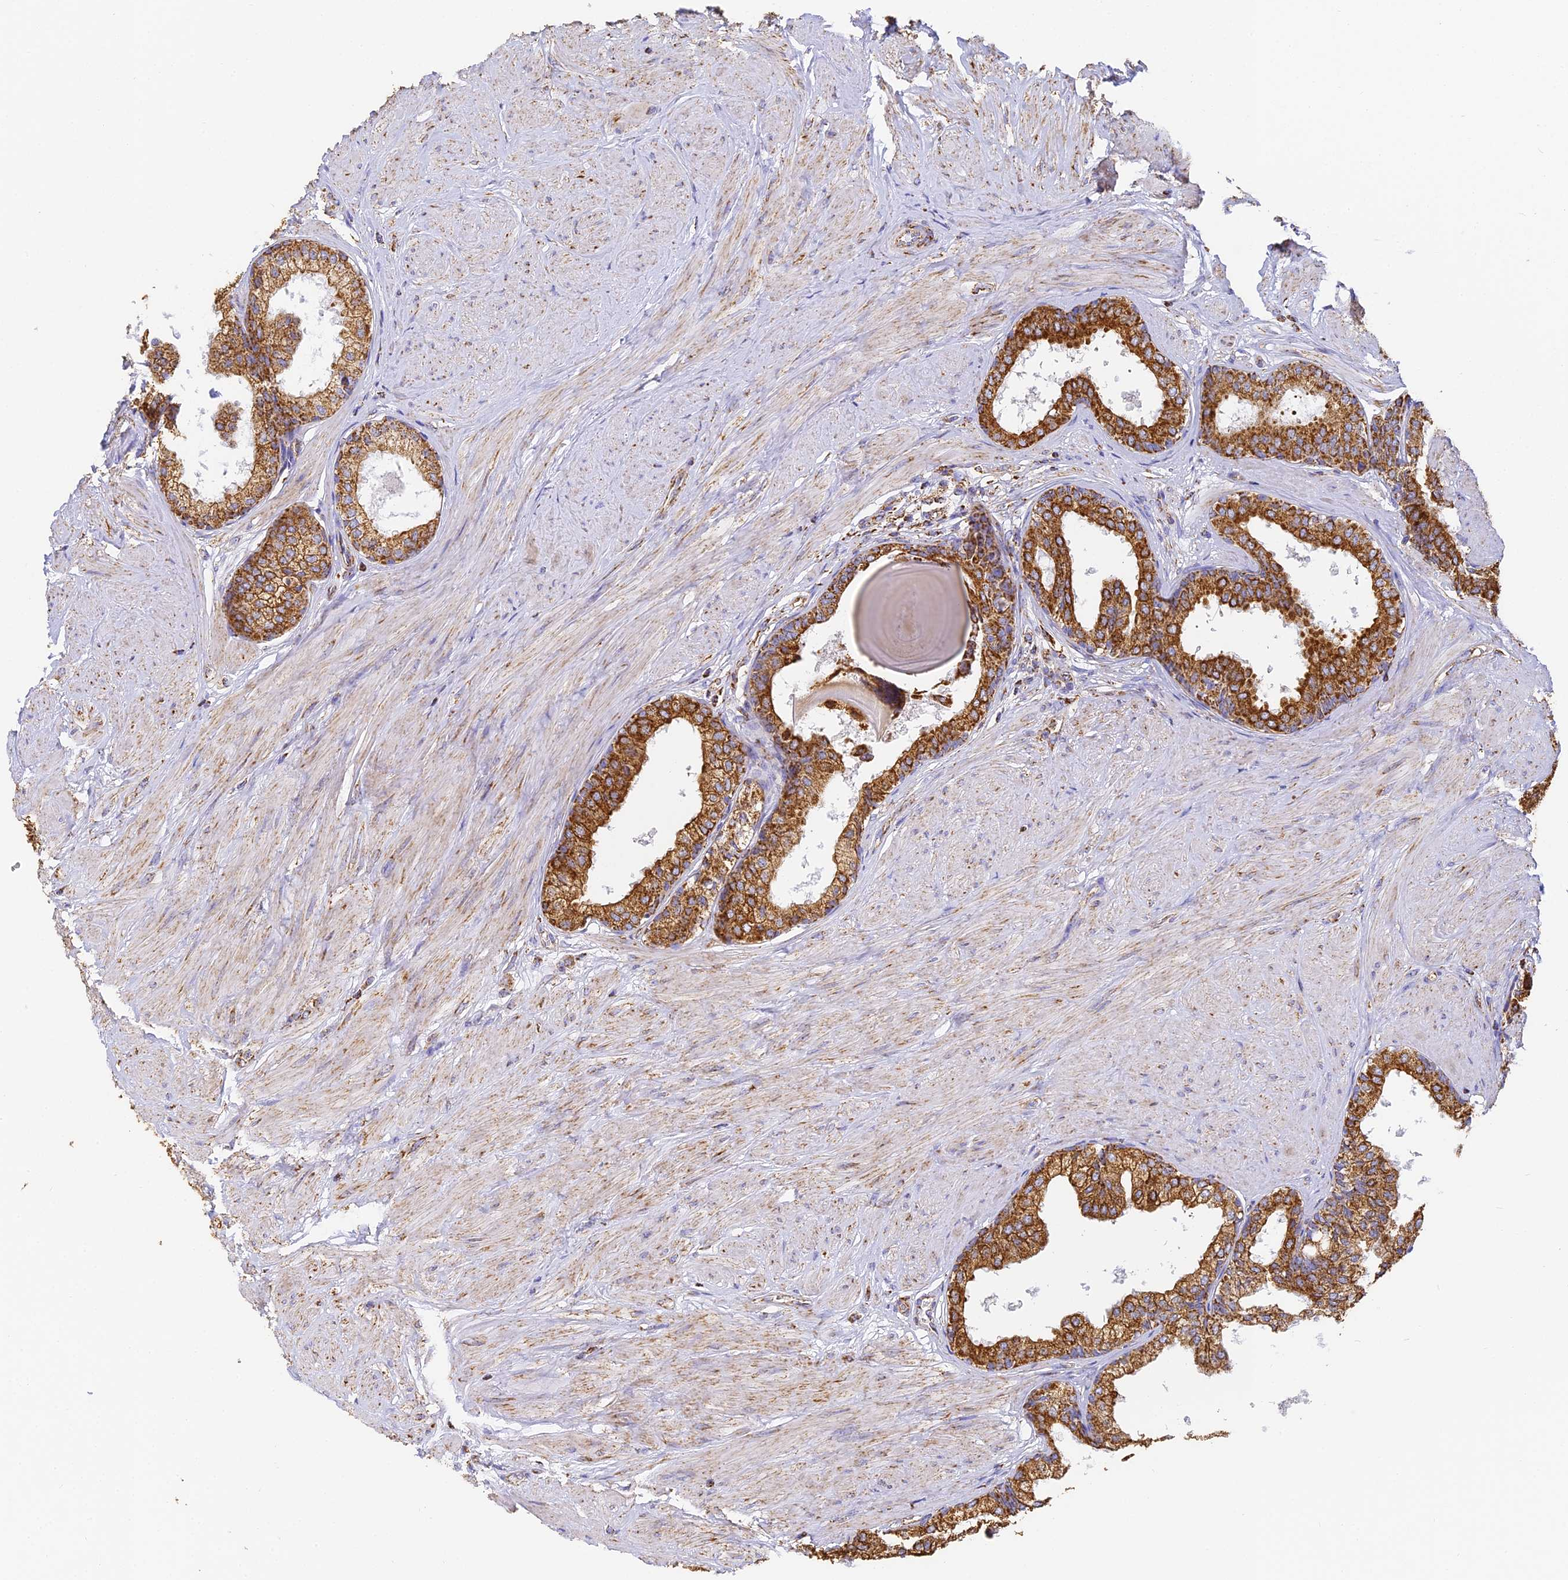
{"staining": {"intensity": "strong", "quantity": ">75%", "location": "cytoplasmic/membranous"}, "tissue": "prostate", "cell_type": "Glandular cells", "image_type": "normal", "snomed": [{"axis": "morphology", "description": "Normal tissue, NOS"}, {"axis": "topography", "description": "Prostate"}], "caption": "A histopathology image of prostate stained for a protein demonstrates strong cytoplasmic/membranous brown staining in glandular cells. (Brightfield microscopy of DAB IHC at high magnification).", "gene": "COX6C", "patient": {"sex": "male", "age": 48}}